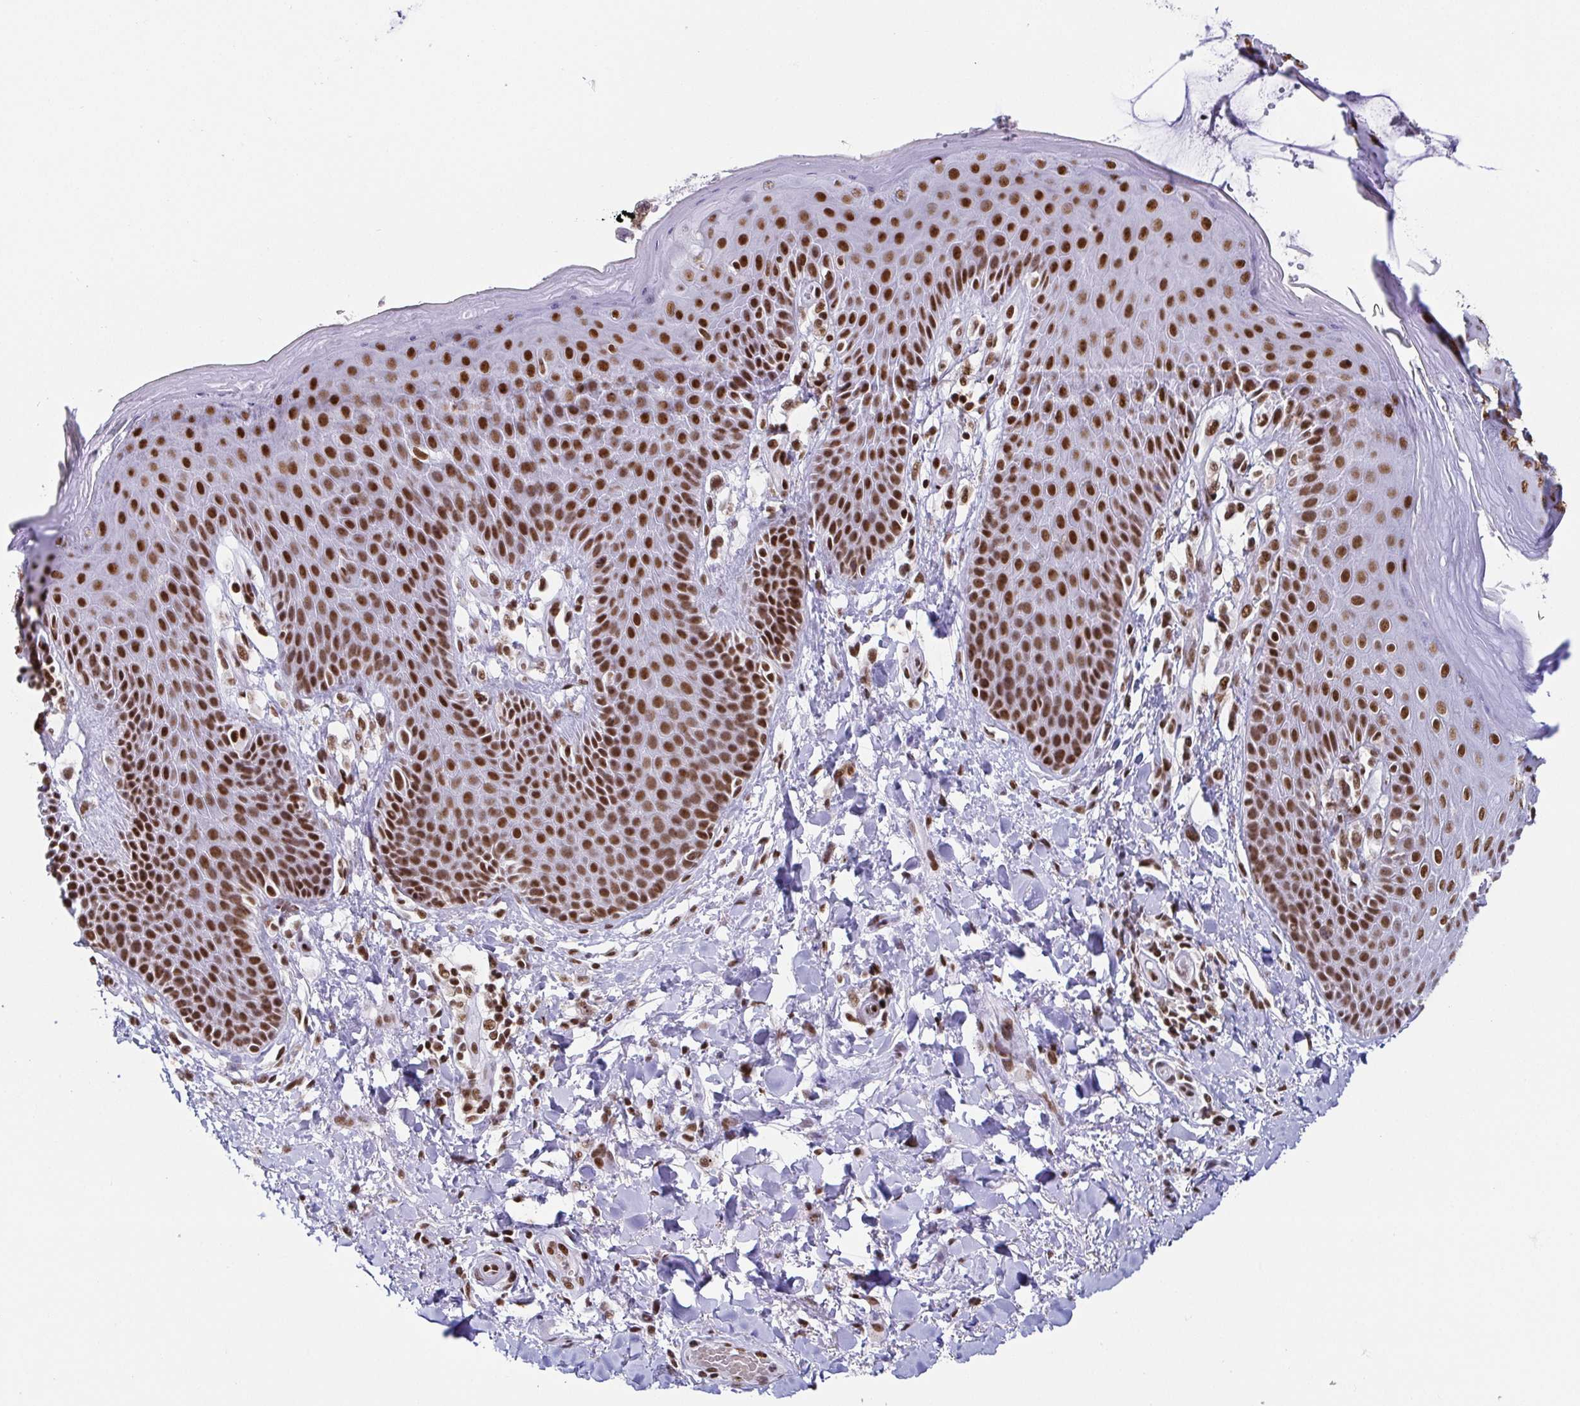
{"staining": {"intensity": "strong", "quantity": ">75%", "location": "nuclear"}, "tissue": "skin", "cell_type": "Epidermal cells", "image_type": "normal", "snomed": [{"axis": "morphology", "description": "Normal tissue, NOS"}, {"axis": "topography", "description": "Anal"}, {"axis": "topography", "description": "Peripheral nerve tissue"}], "caption": "Protein positivity by immunohistochemistry demonstrates strong nuclear expression in approximately >75% of epidermal cells in unremarkable skin. The staining was performed using DAB, with brown indicating positive protein expression. Nuclei are stained blue with hematoxylin.", "gene": "EWSR1", "patient": {"sex": "male", "age": 51}}